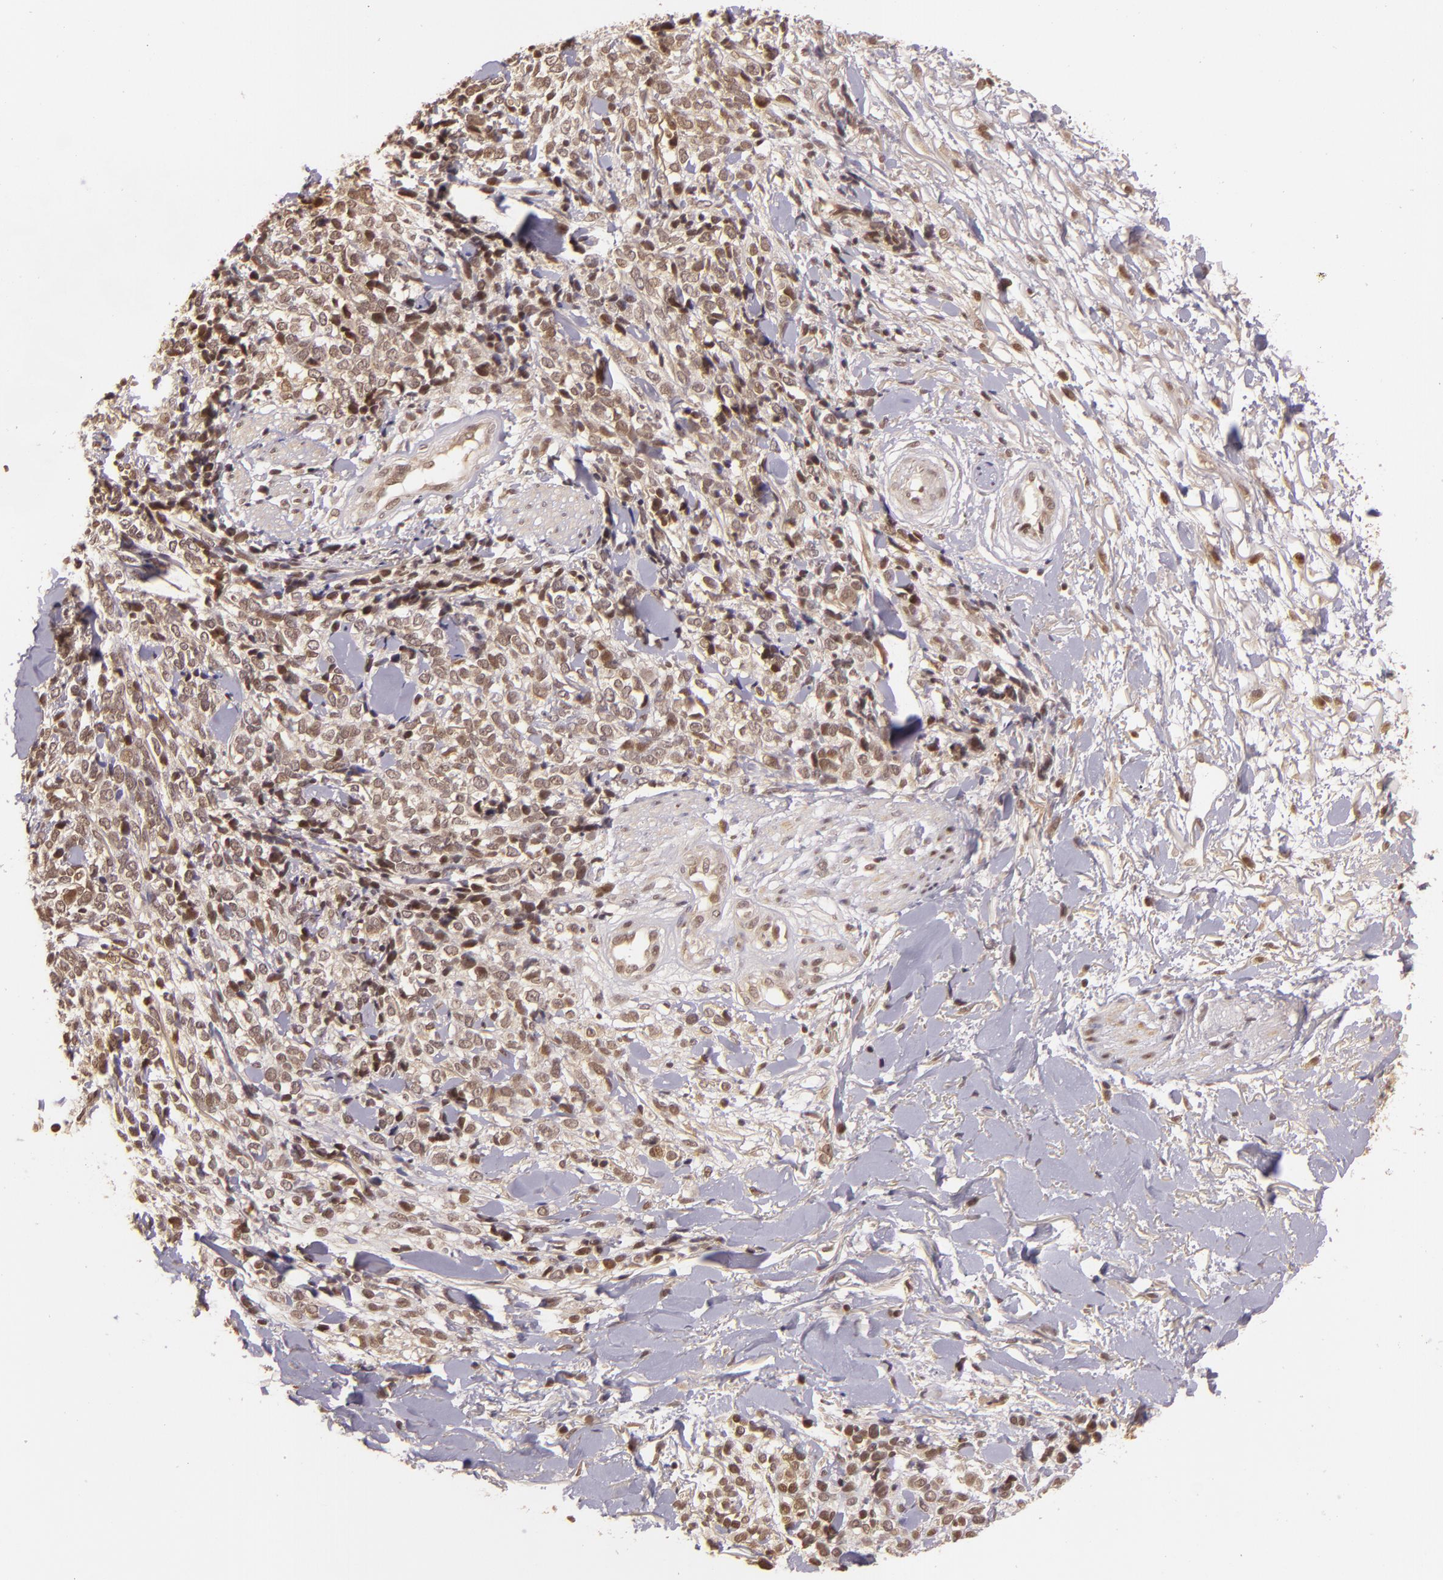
{"staining": {"intensity": "weak", "quantity": ">75%", "location": "nuclear"}, "tissue": "melanoma", "cell_type": "Tumor cells", "image_type": "cancer", "snomed": [{"axis": "morphology", "description": "Malignant melanoma, NOS"}, {"axis": "topography", "description": "Skin"}], "caption": "An image of malignant melanoma stained for a protein displays weak nuclear brown staining in tumor cells.", "gene": "TXNRD2", "patient": {"sex": "female", "age": 85}}